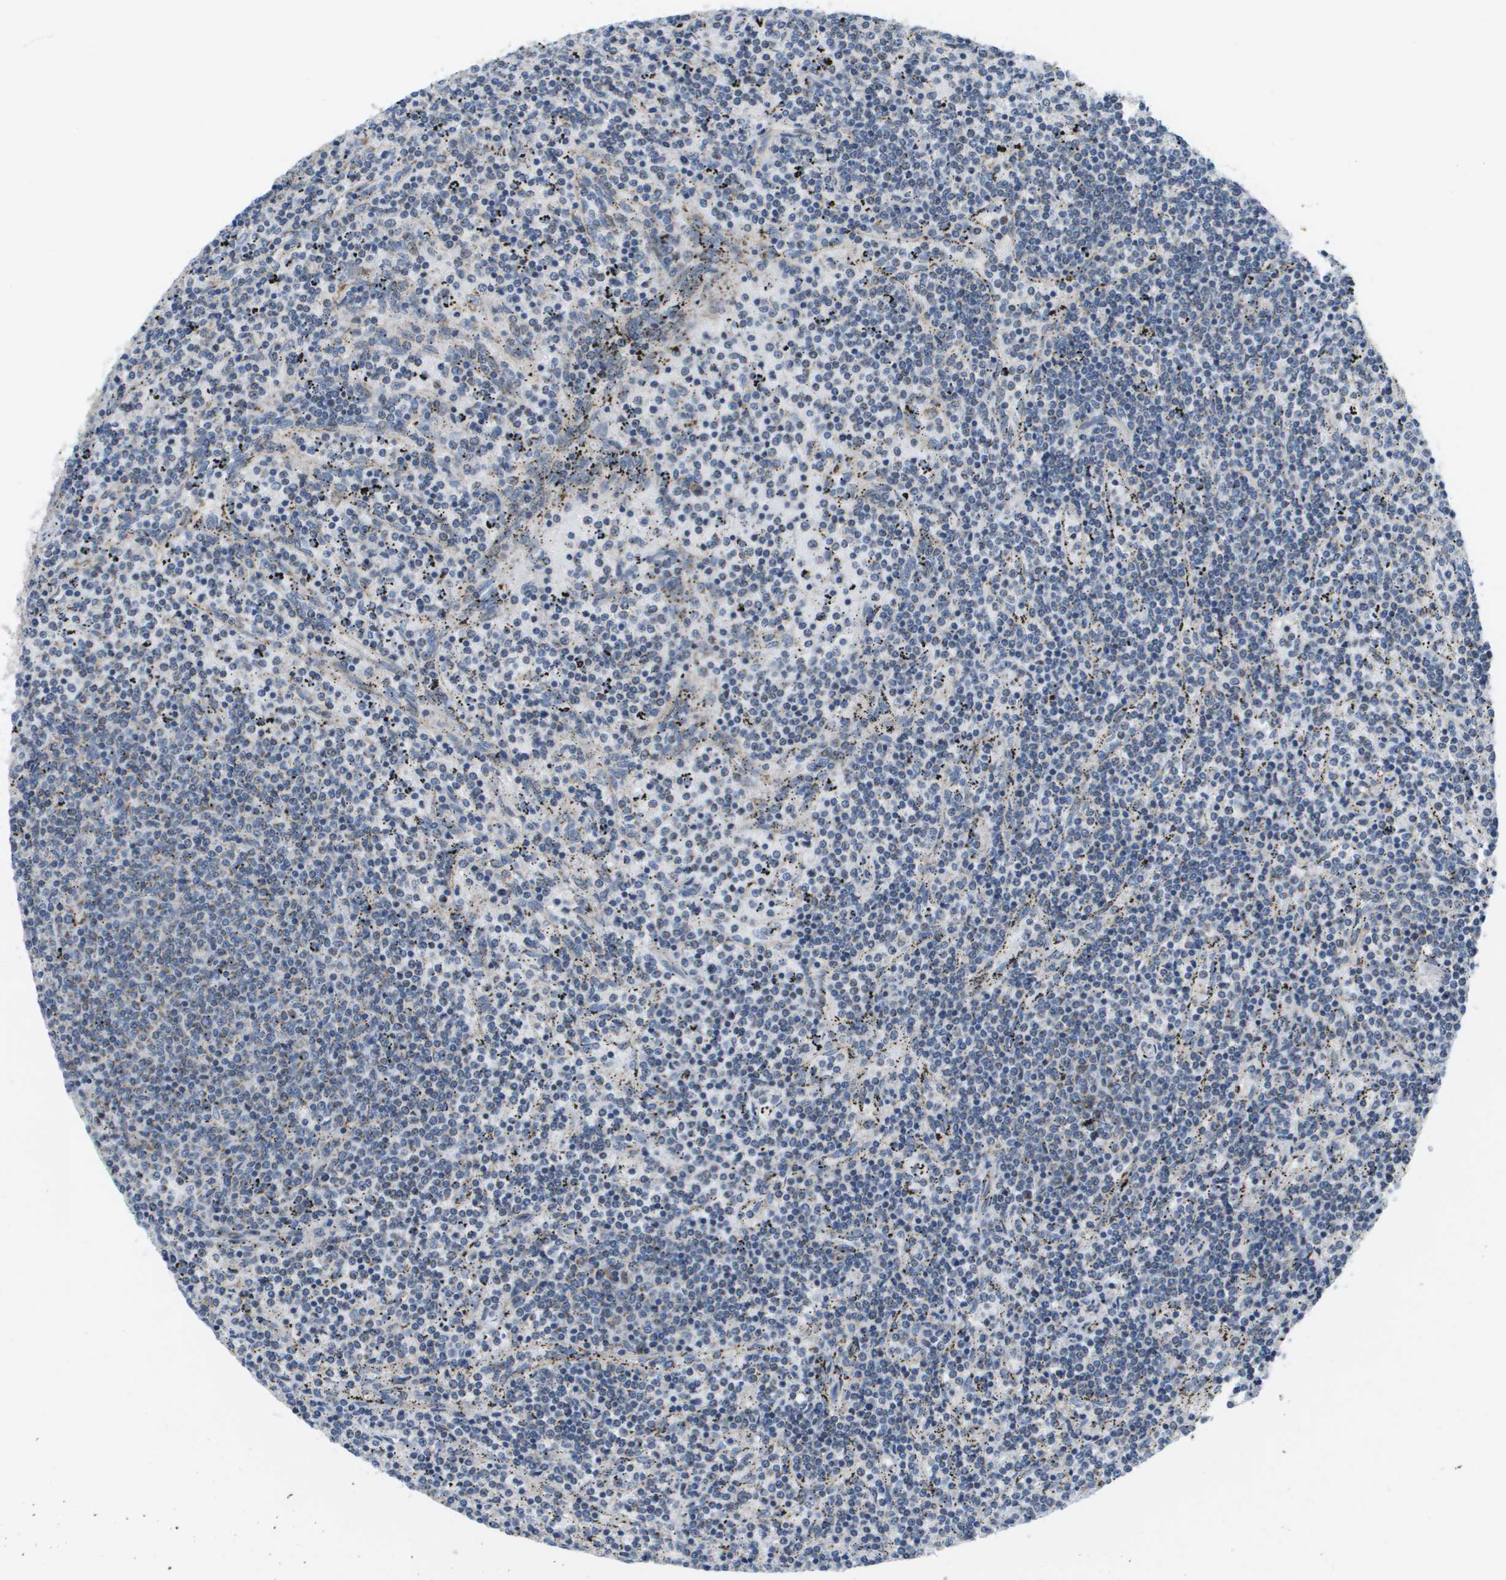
{"staining": {"intensity": "negative", "quantity": "none", "location": "none"}, "tissue": "lymphoma", "cell_type": "Tumor cells", "image_type": "cancer", "snomed": [{"axis": "morphology", "description": "Malignant lymphoma, non-Hodgkin's type, Low grade"}, {"axis": "topography", "description": "Spleen"}], "caption": "The immunohistochemistry image has no significant staining in tumor cells of low-grade malignant lymphoma, non-Hodgkin's type tissue.", "gene": "KRT23", "patient": {"sex": "female", "age": 50}}